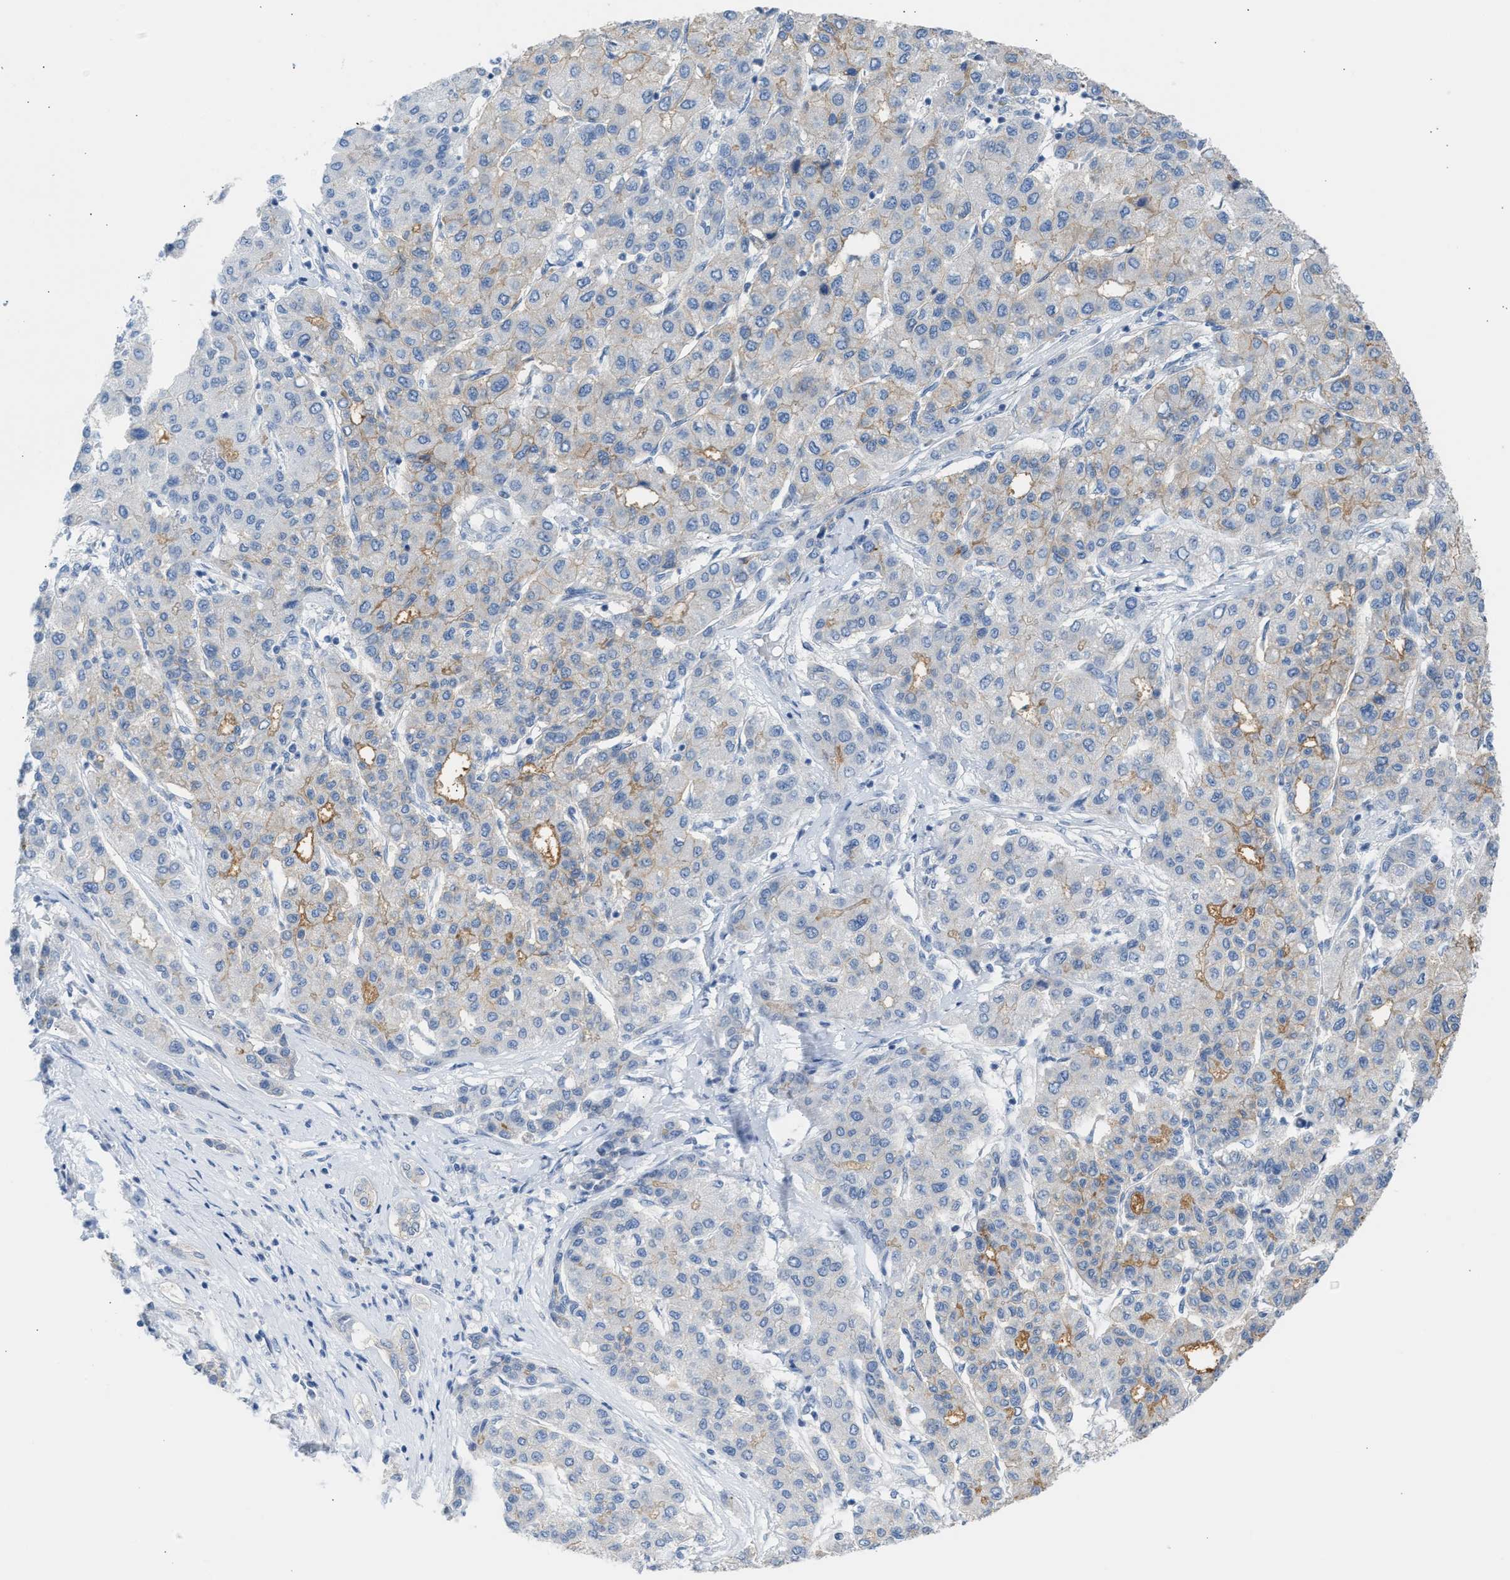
{"staining": {"intensity": "moderate", "quantity": "<25%", "location": "cytoplasmic/membranous"}, "tissue": "liver cancer", "cell_type": "Tumor cells", "image_type": "cancer", "snomed": [{"axis": "morphology", "description": "Carcinoma, Hepatocellular, NOS"}, {"axis": "topography", "description": "Liver"}], "caption": "A brown stain labels moderate cytoplasmic/membranous positivity of a protein in human liver cancer tumor cells.", "gene": "ERBB2", "patient": {"sex": "male", "age": 65}}